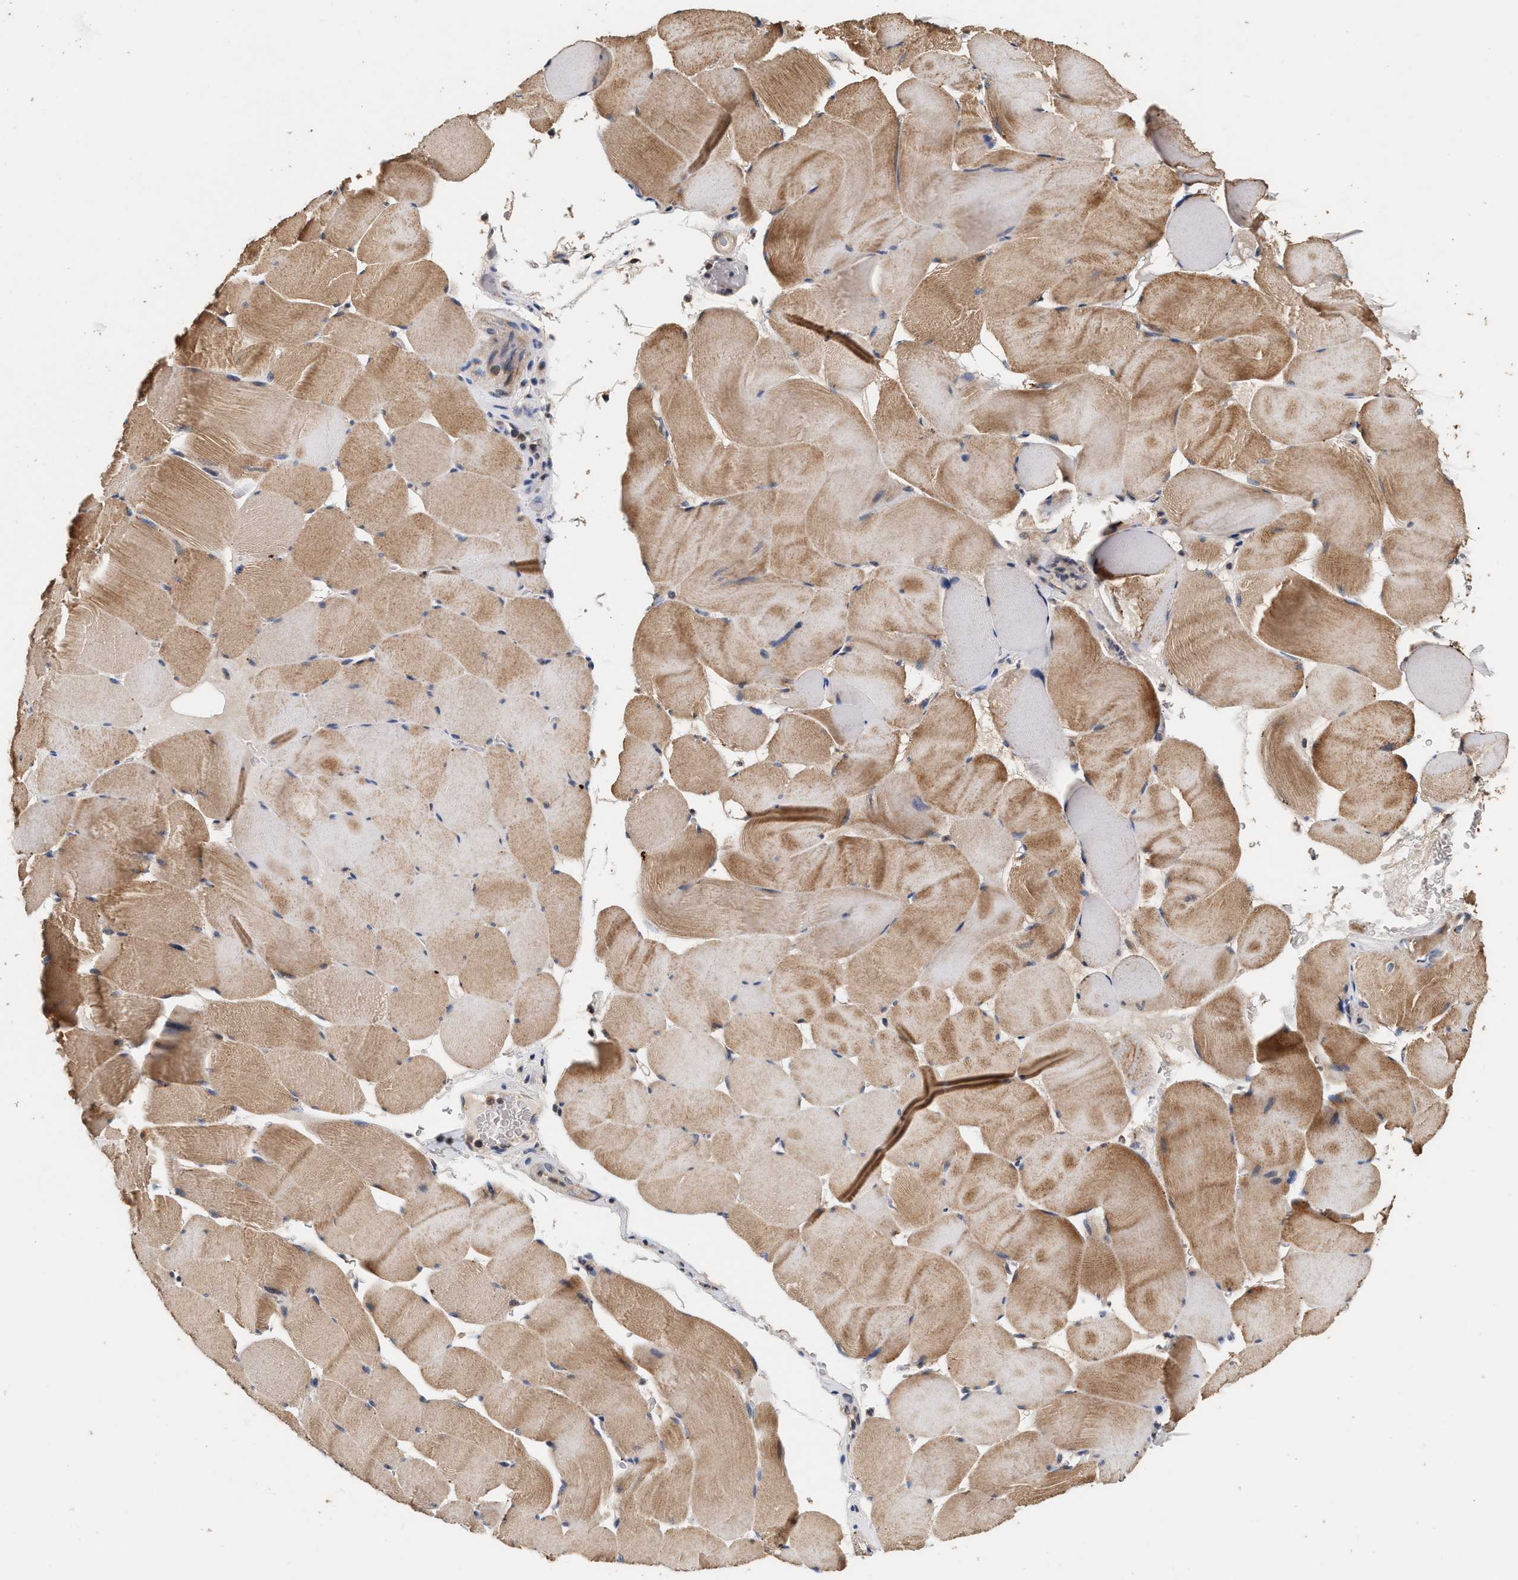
{"staining": {"intensity": "moderate", "quantity": ">75%", "location": "cytoplasmic/membranous"}, "tissue": "skeletal muscle", "cell_type": "Myocytes", "image_type": "normal", "snomed": [{"axis": "morphology", "description": "Normal tissue, NOS"}, {"axis": "topography", "description": "Skeletal muscle"}], "caption": "Immunohistochemical staining of normal skeletal muscle shows moderate cytoplasmic/membranous protein staining in approximately >75% of myocytes.", "gene": "PTGR3", "patient": {"sex": "male", "age": 62}}